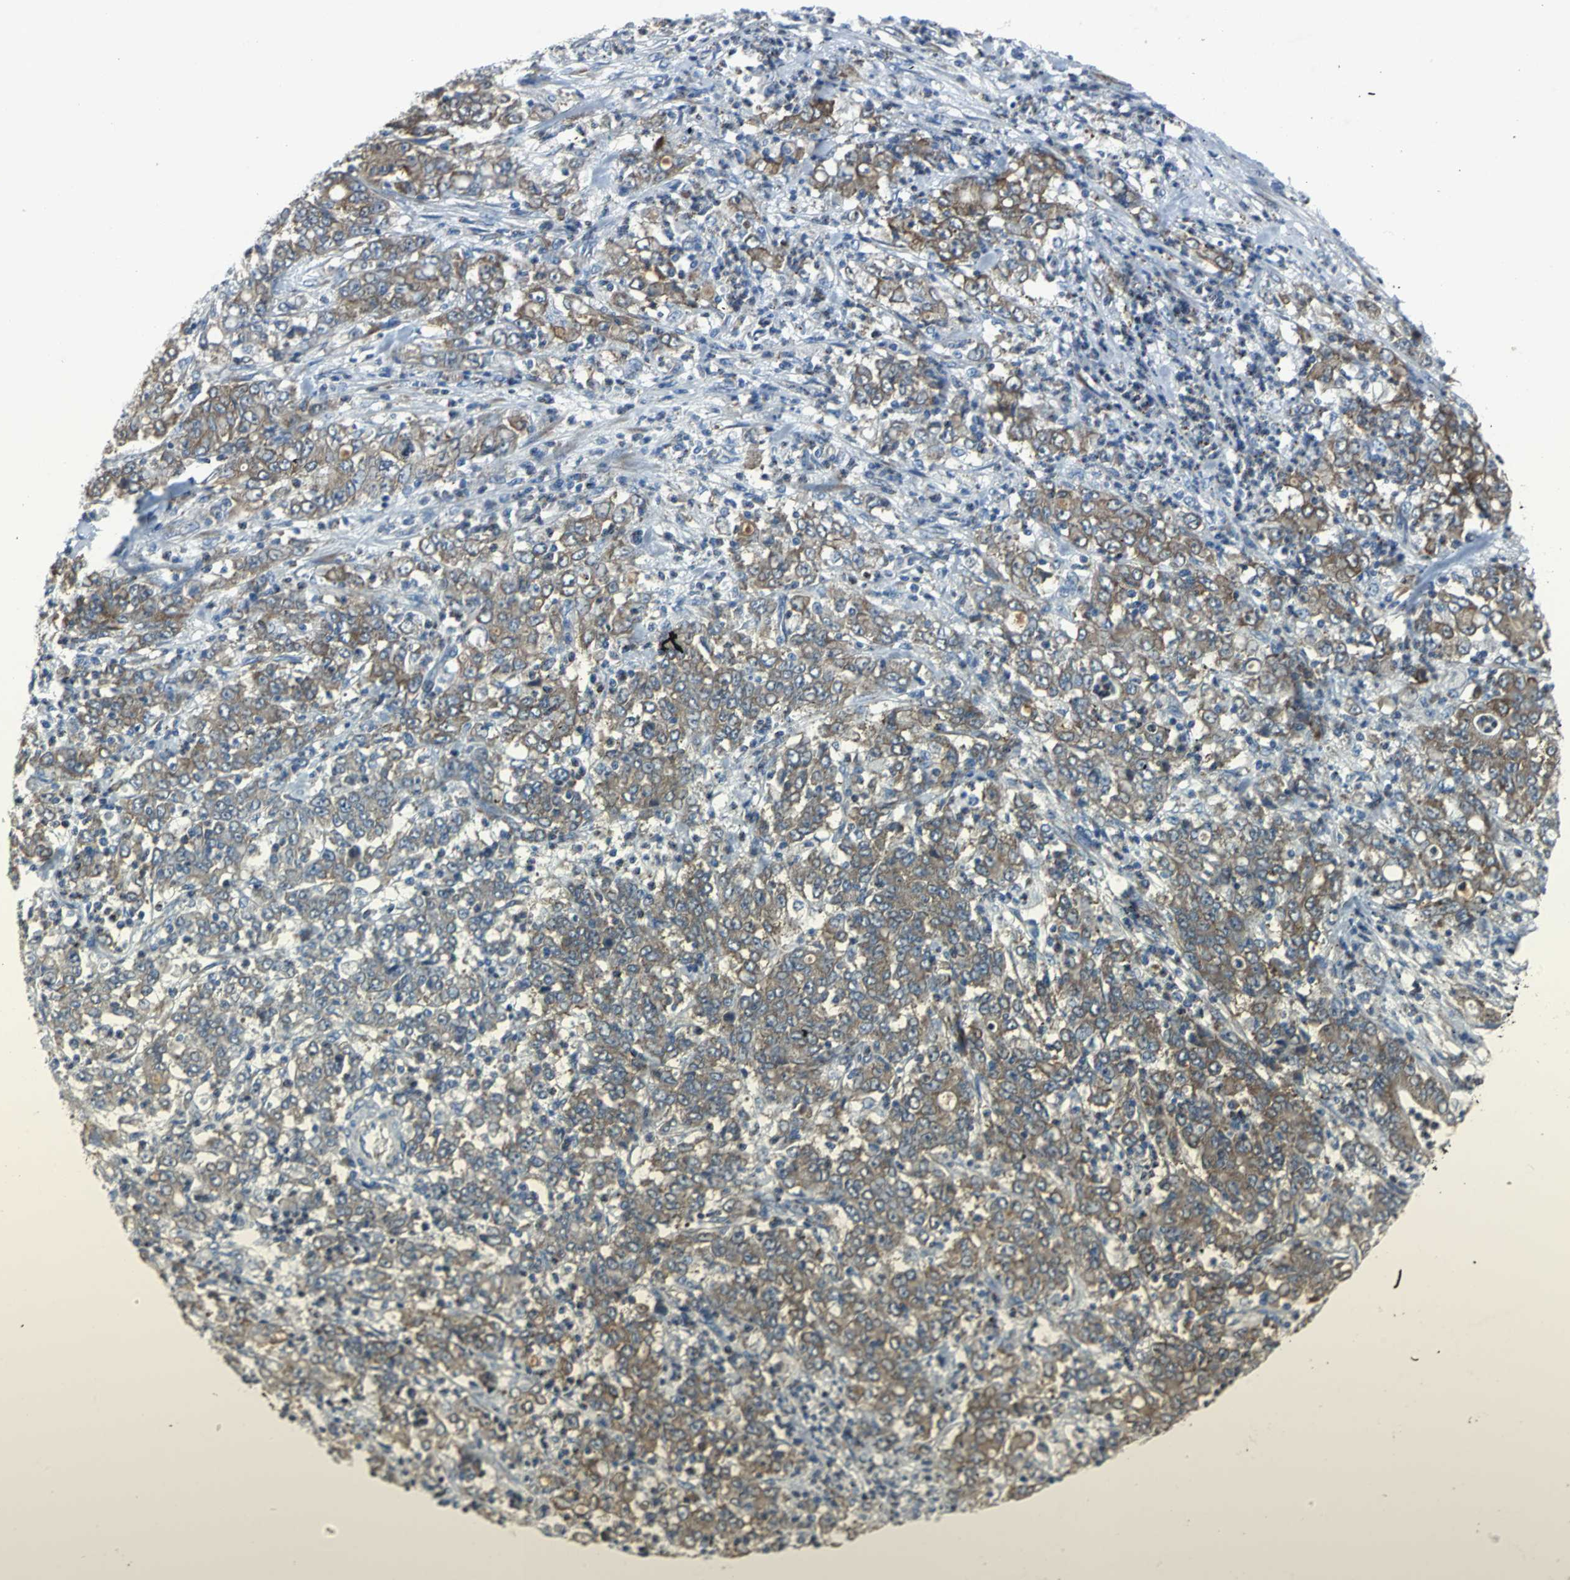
{"staining": {"intensity": "moderate", "quantity": ">75%", "location": "cytoplasmic/membranous"}, "tissue": "stomach cancer", "cell_type": "Tumor cells", "image_type": "cancer", "snomed": [{"axis": "morphology", "description": "Adenocarcinoma, NOS"}, {"axis": "topography", "description": "Stomach, lower"}], "caption": "DAB (3,3'-diaminobenzidine) immunohistochemical staining of stomach cancer demonstrates moderate cytoplasmic/membranous protein staining in approximately >75% of tumor cells.", "gene": "EIF5A", "patient": {"sex": "female", "age": 71}}